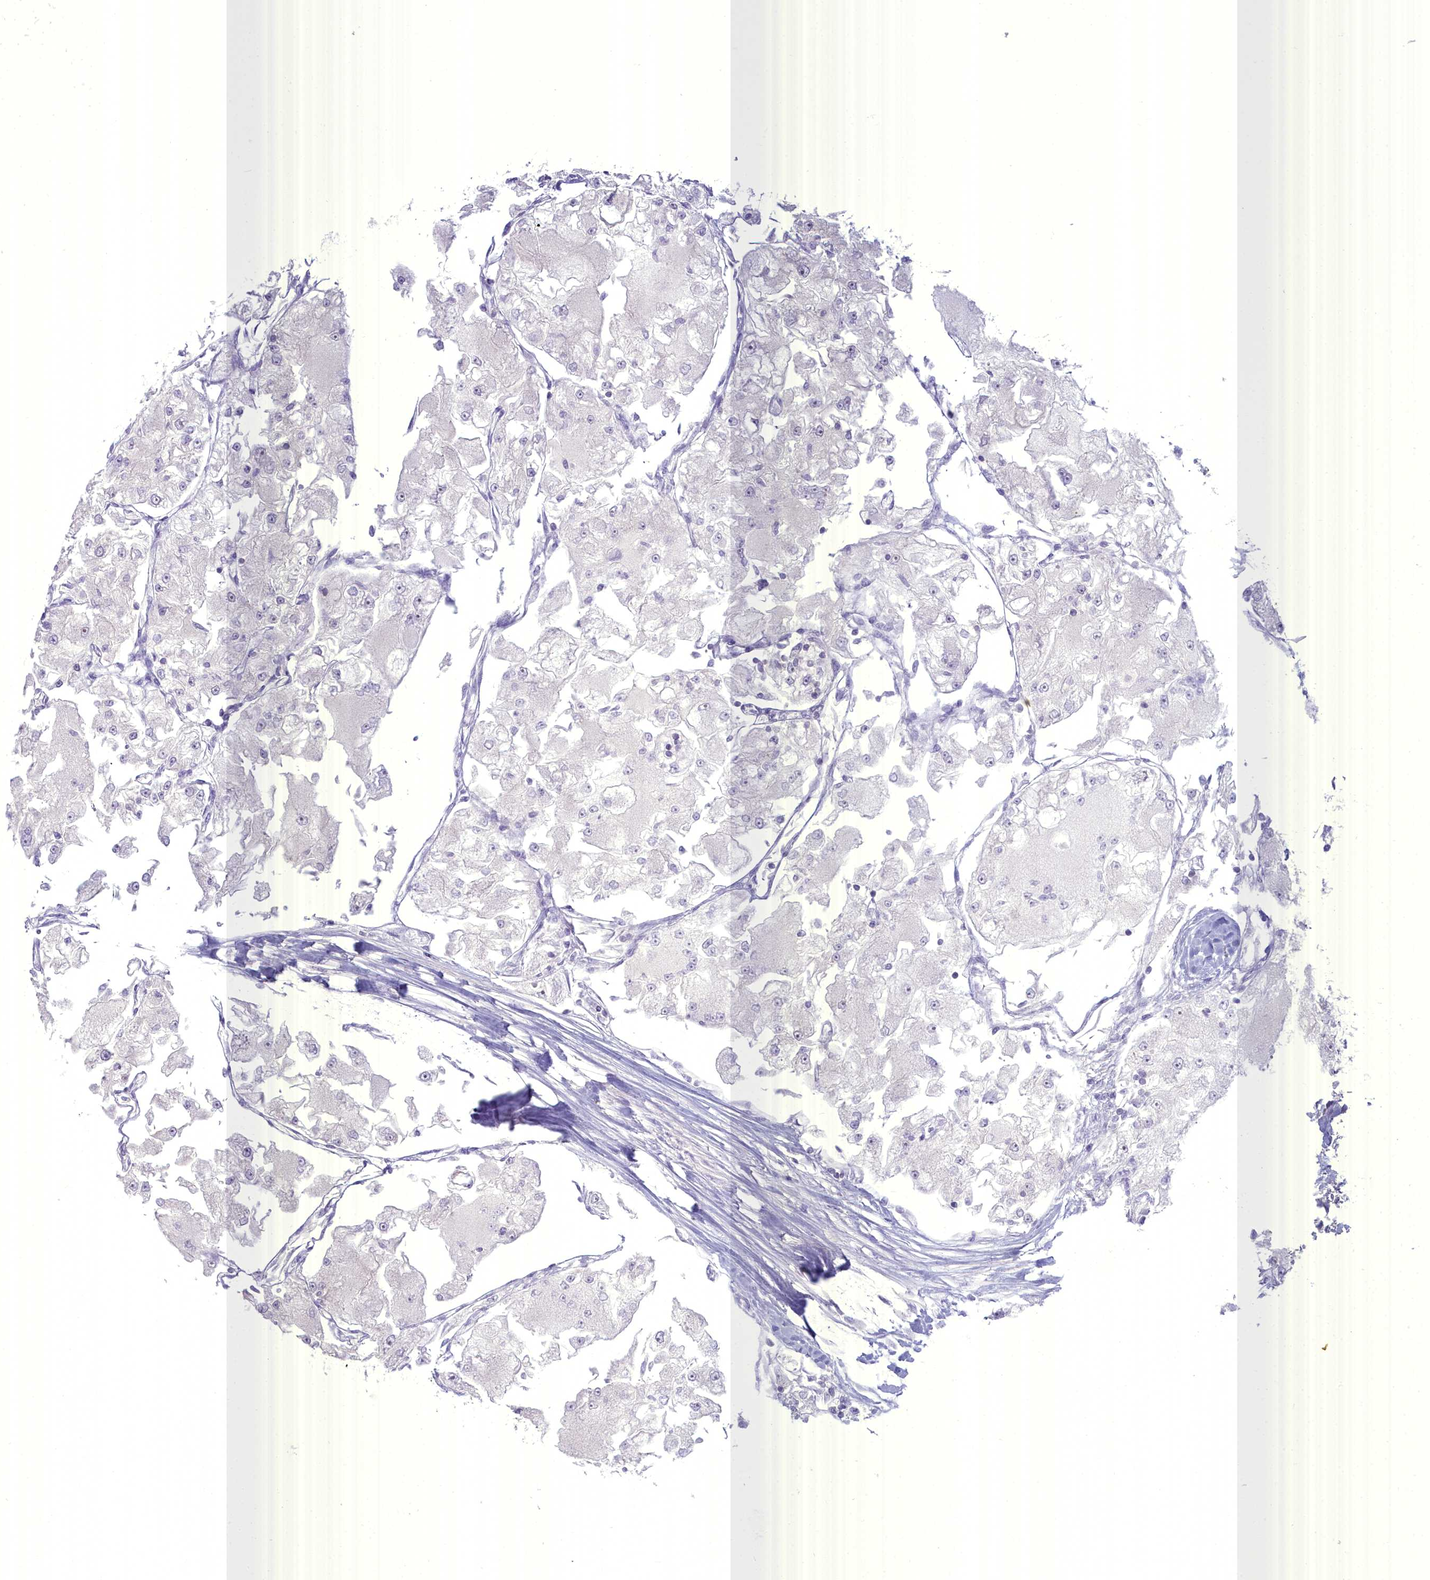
{"staining": {"intensity": "negative", "quantity": "none", "location": "none"}, "tissue": "renal cancer", "cell_type": "Tumor cells", "image_type": "cancer", "snomed": [{"axis": "morphology", "description": "Adenocarcinoma, NOS"}, {"axis": "topography", "description": "Kidney"}], "caption": "A photomicrograph of renal cancer stained for a protein reveals no brown staining in tumor cells.", "gene": "BLNK", "patient": {"sex": "female", "age": 72}}